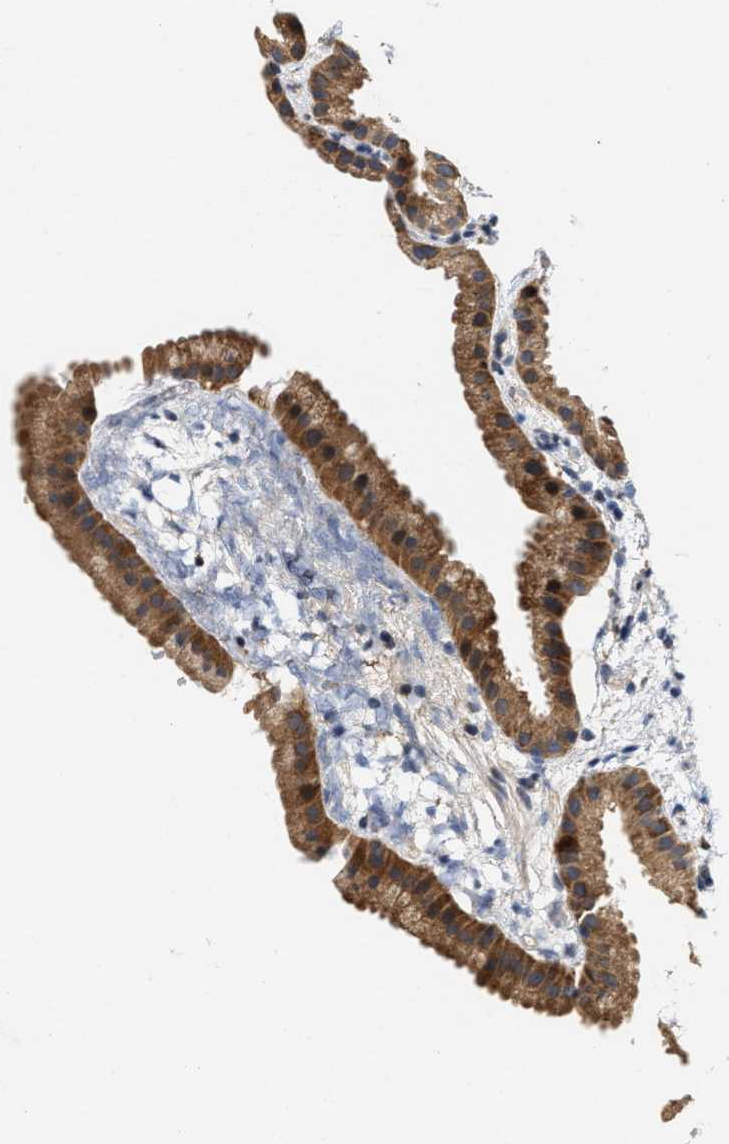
{"staining": {"intensity": "moderate", "quantity": ">75%", "location": "cytoplasmic/membranous,nuclear"}, "tissue": "gallbladder", "cell_type": "Glandular cells", "image_type": "normal", "snomed": [{"axis": "morphology", "description": "Normal tissue, NOS"}, {"axis": "topography", "description": "Gallbladder"}], "caption": "A medium amount of moderate cytoplasmic/membranous,nuclear expression is seen in approximately >75% of glandular cells in benign gallbladder. Using DAB (3,3'-diaminobenzidine) (brown) and hematoxylin (blue) stains, captured at high magnification using brightfield microscopy.", "gene": "SCYL2", "patient": {"sex": "female", "age": 64}}